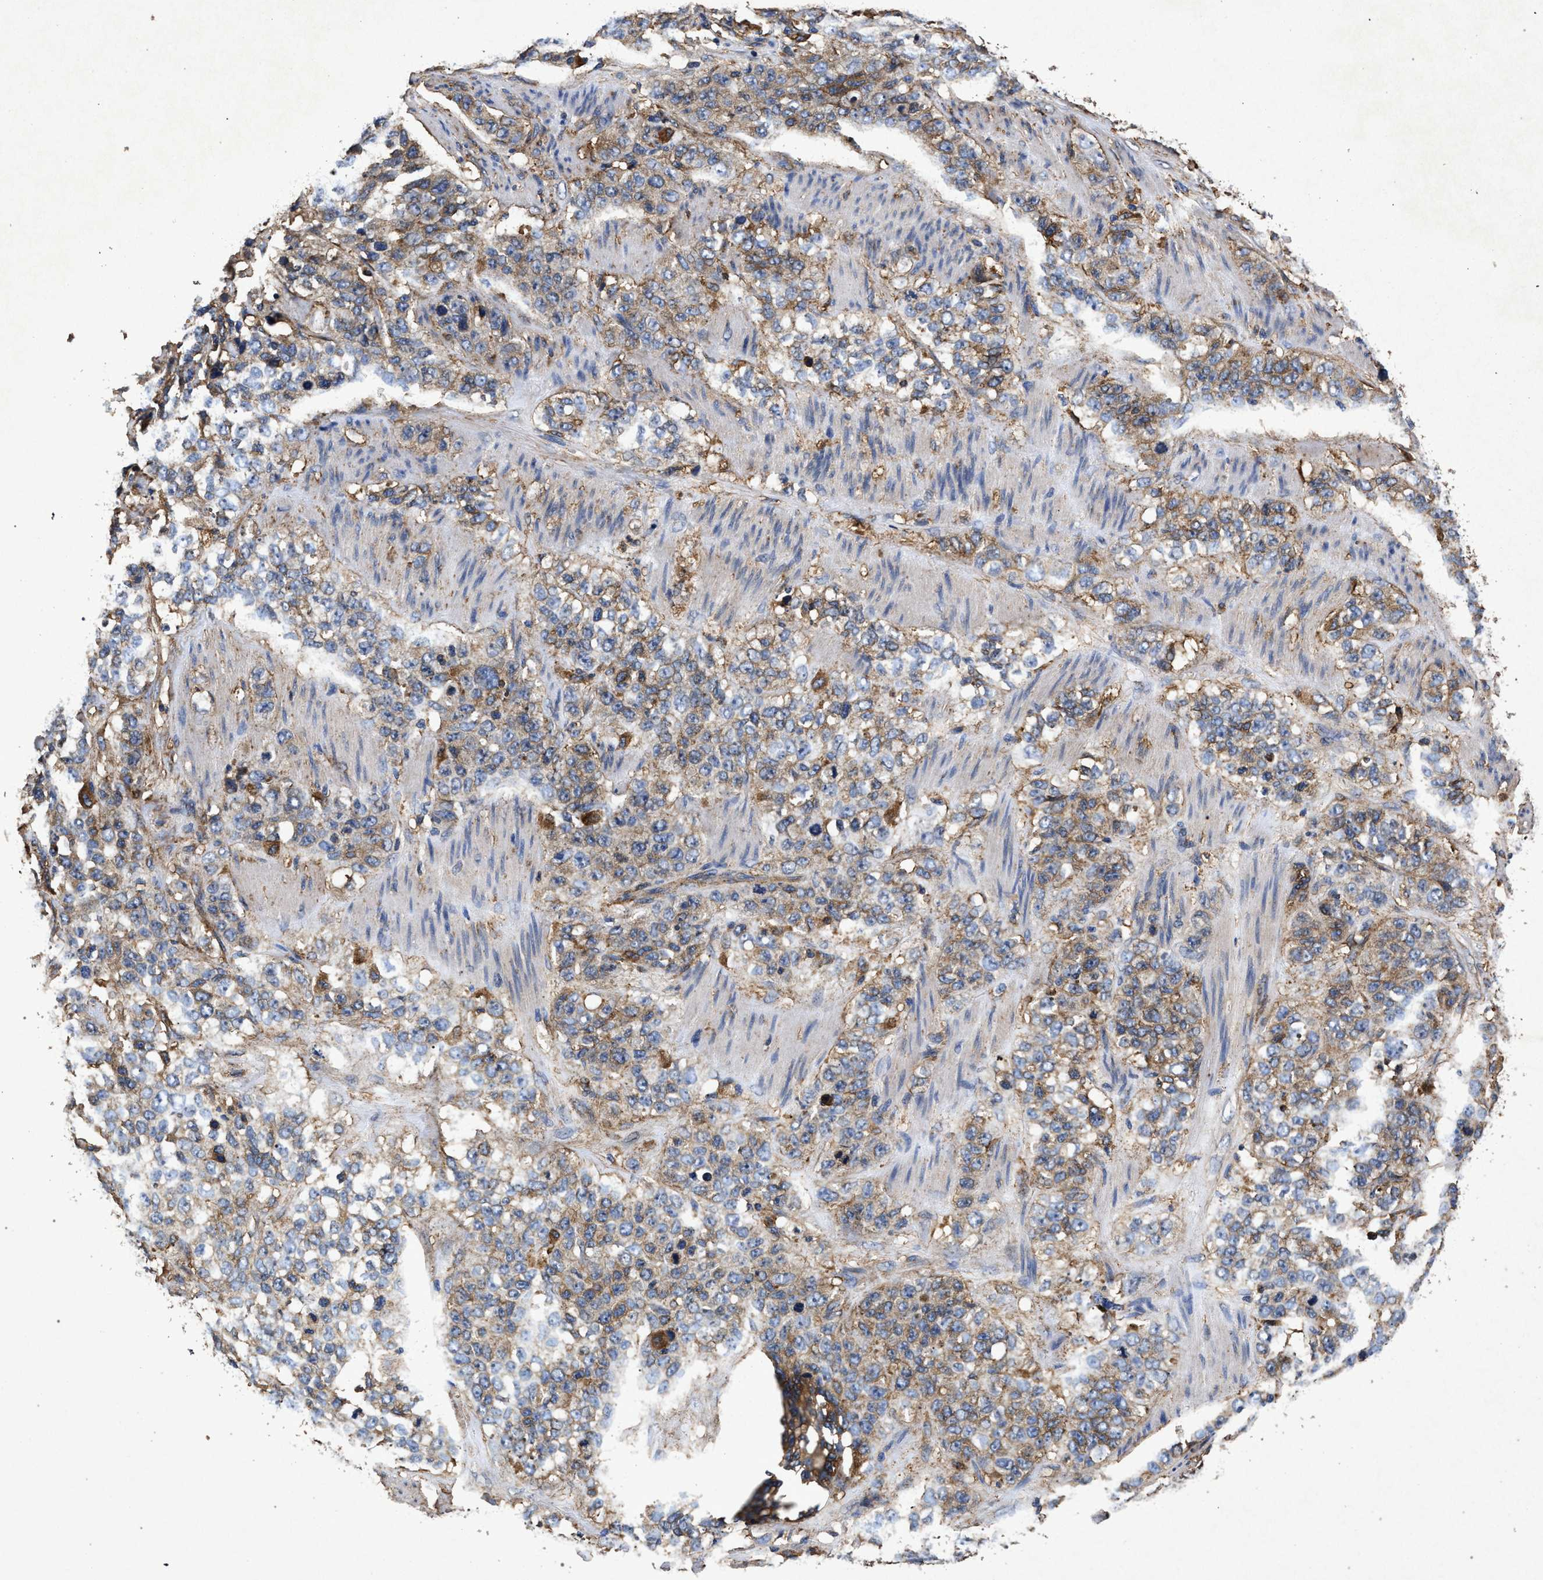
{"staining": {"intensity": "weak", "quantity": ">75%", "location": "cytoplasmic/membranous"}, "tissue": "stomach cancer", "cell_type": "Tumor cells", "image_type": "cancer", "snomed": [{"axis": "morphology", "description": "Adenocarcinoma, NOS"}, {"axis": "topography", "description": "Stomach"}], "caption": "IHC of stomach adenocarcinoma shows low levels of weak cytoplasmic/membranous positivity in approximately >75% of tumor cells. (Brightfield microscopy of DAB IHC at high magnification).", "gene": "MARCKS", "patient": {"sex": "male", "age": 48}}